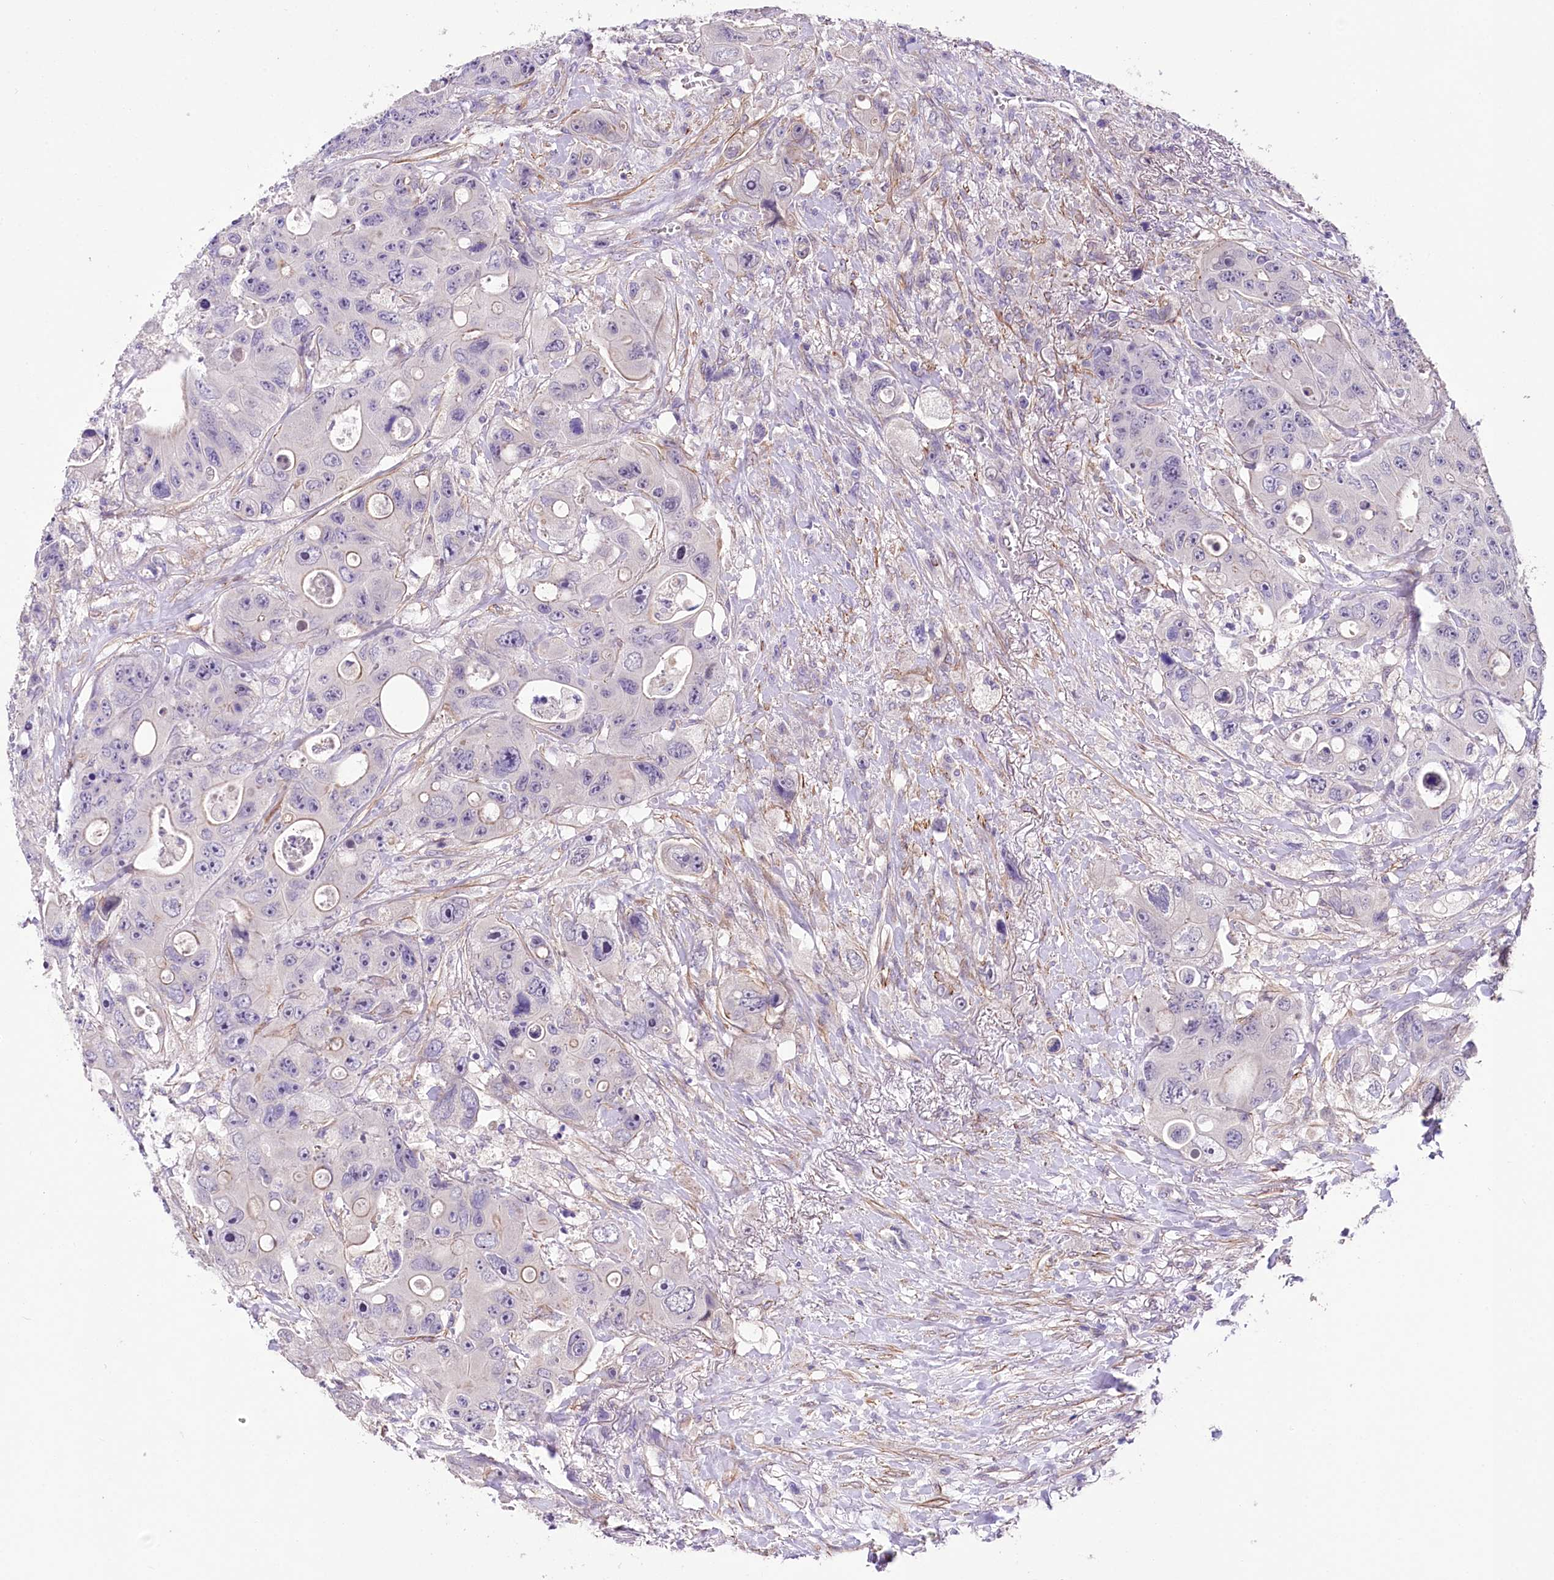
{"staining": {"intensity": "negative", "quantity": "none", "location": "none"}, "tissue": "colorectal cancer", "cell_type": "Tumor cells", "image_type": "cancer", "snomed": [{"axis": "morphology", "description": "Adenocarcinoma, NOS"}, {"axis": "topography", "description": "Colon"}], "caption": "Immunohistochemical staining of colorectal adenocarcinoma exhibits no significant positivity in tumor cells.", "gene": "RDH16", "patient": {"sex": "female", "age": 46}}